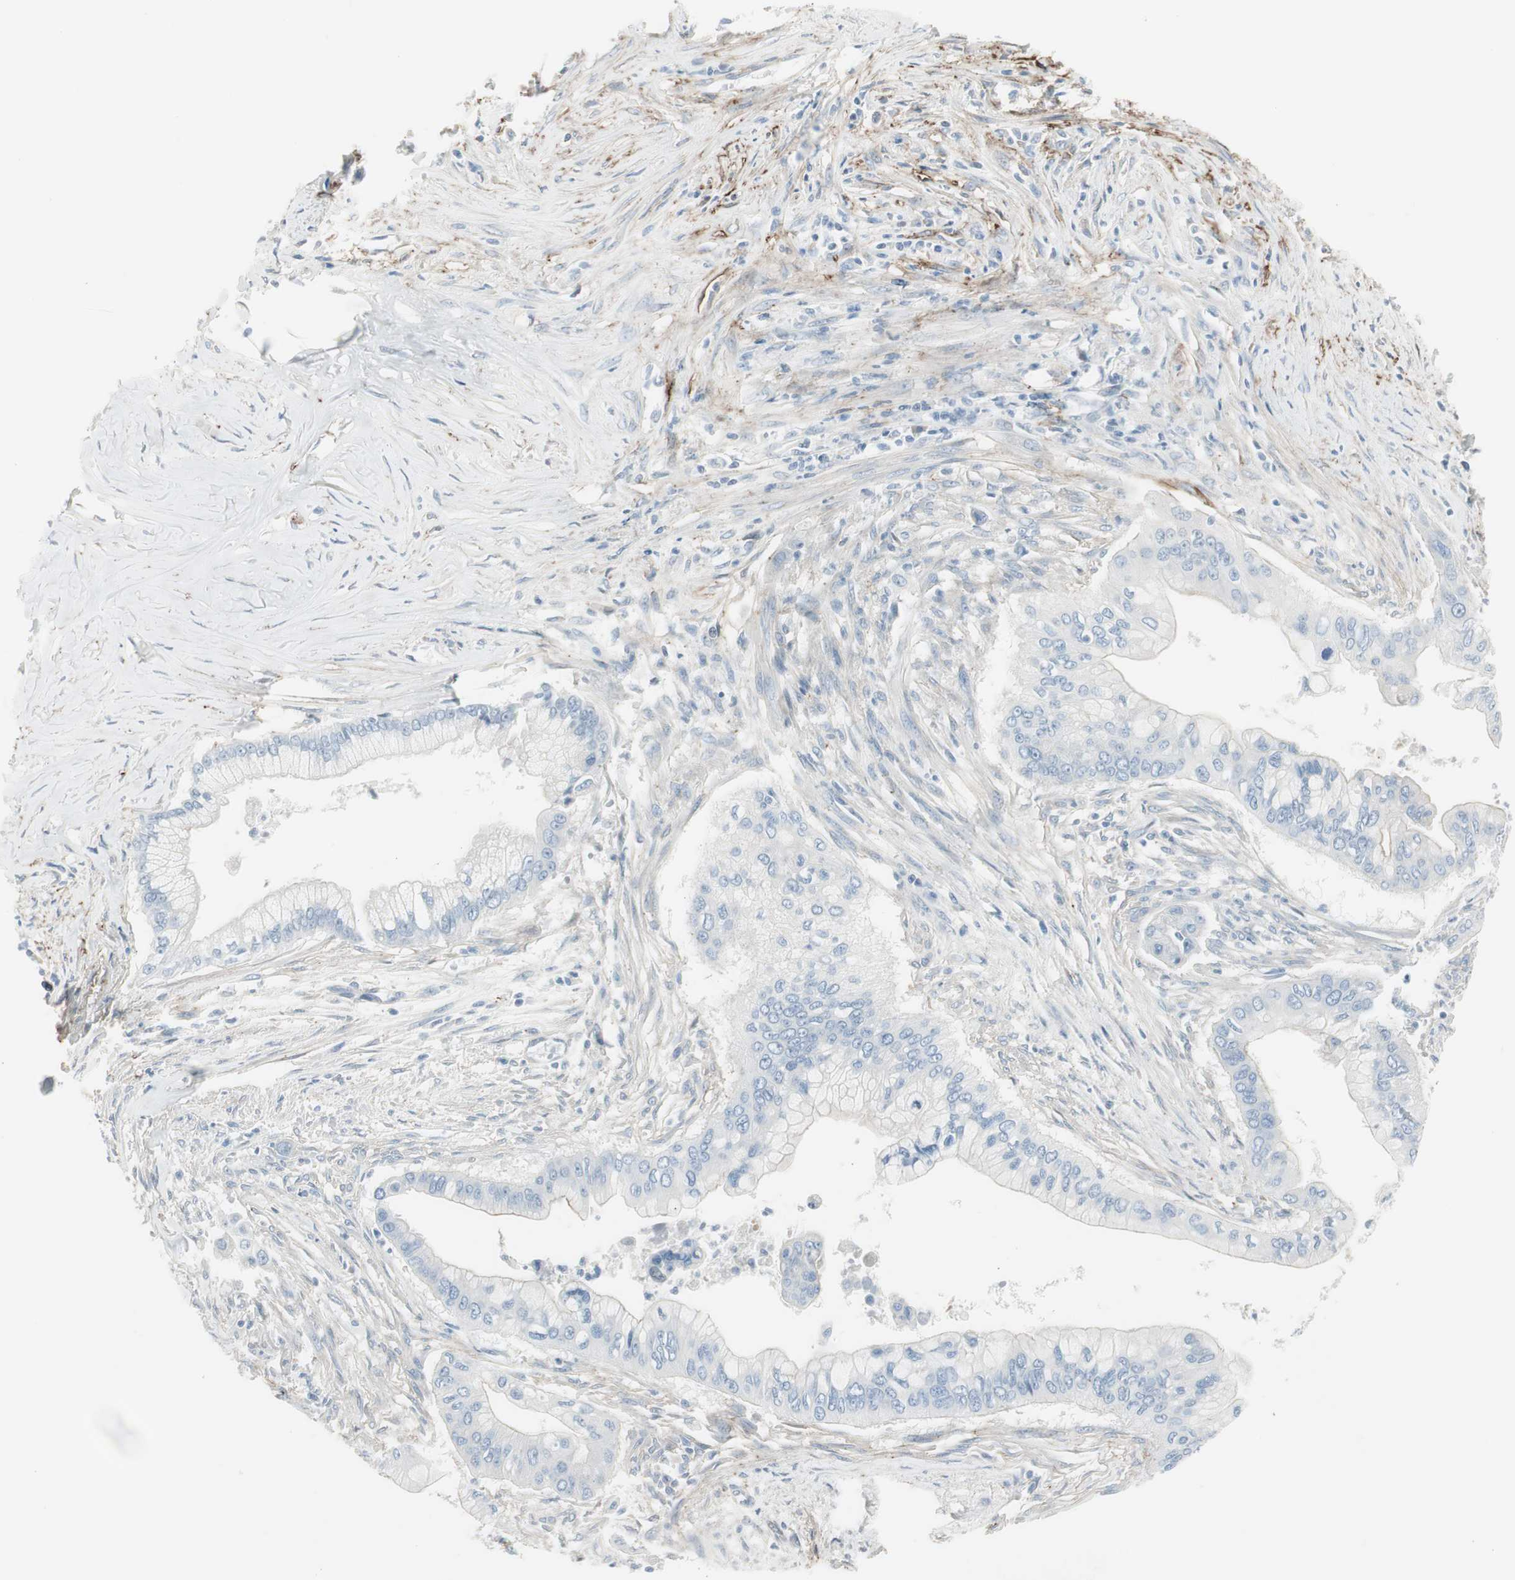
{"staining": {"intensity": "negative", "quantity": "none", "location": "none"}, "tissue": "pancreatic cancer", "cell_type": "Tumor cells", "image_type": "cancer", "snomed": [{"axis": "morphology", "description": "Adenocarcinoma, NOS"}, {"axis": "topography", "description": "Pancreas"}], "caption": "Protein analysis of adenocarcinoma (pancreatic) shows no significant positivity in tumor cells.", "gene": "CACNA2D1", "patient": {"sex": "male", "age": 59}}